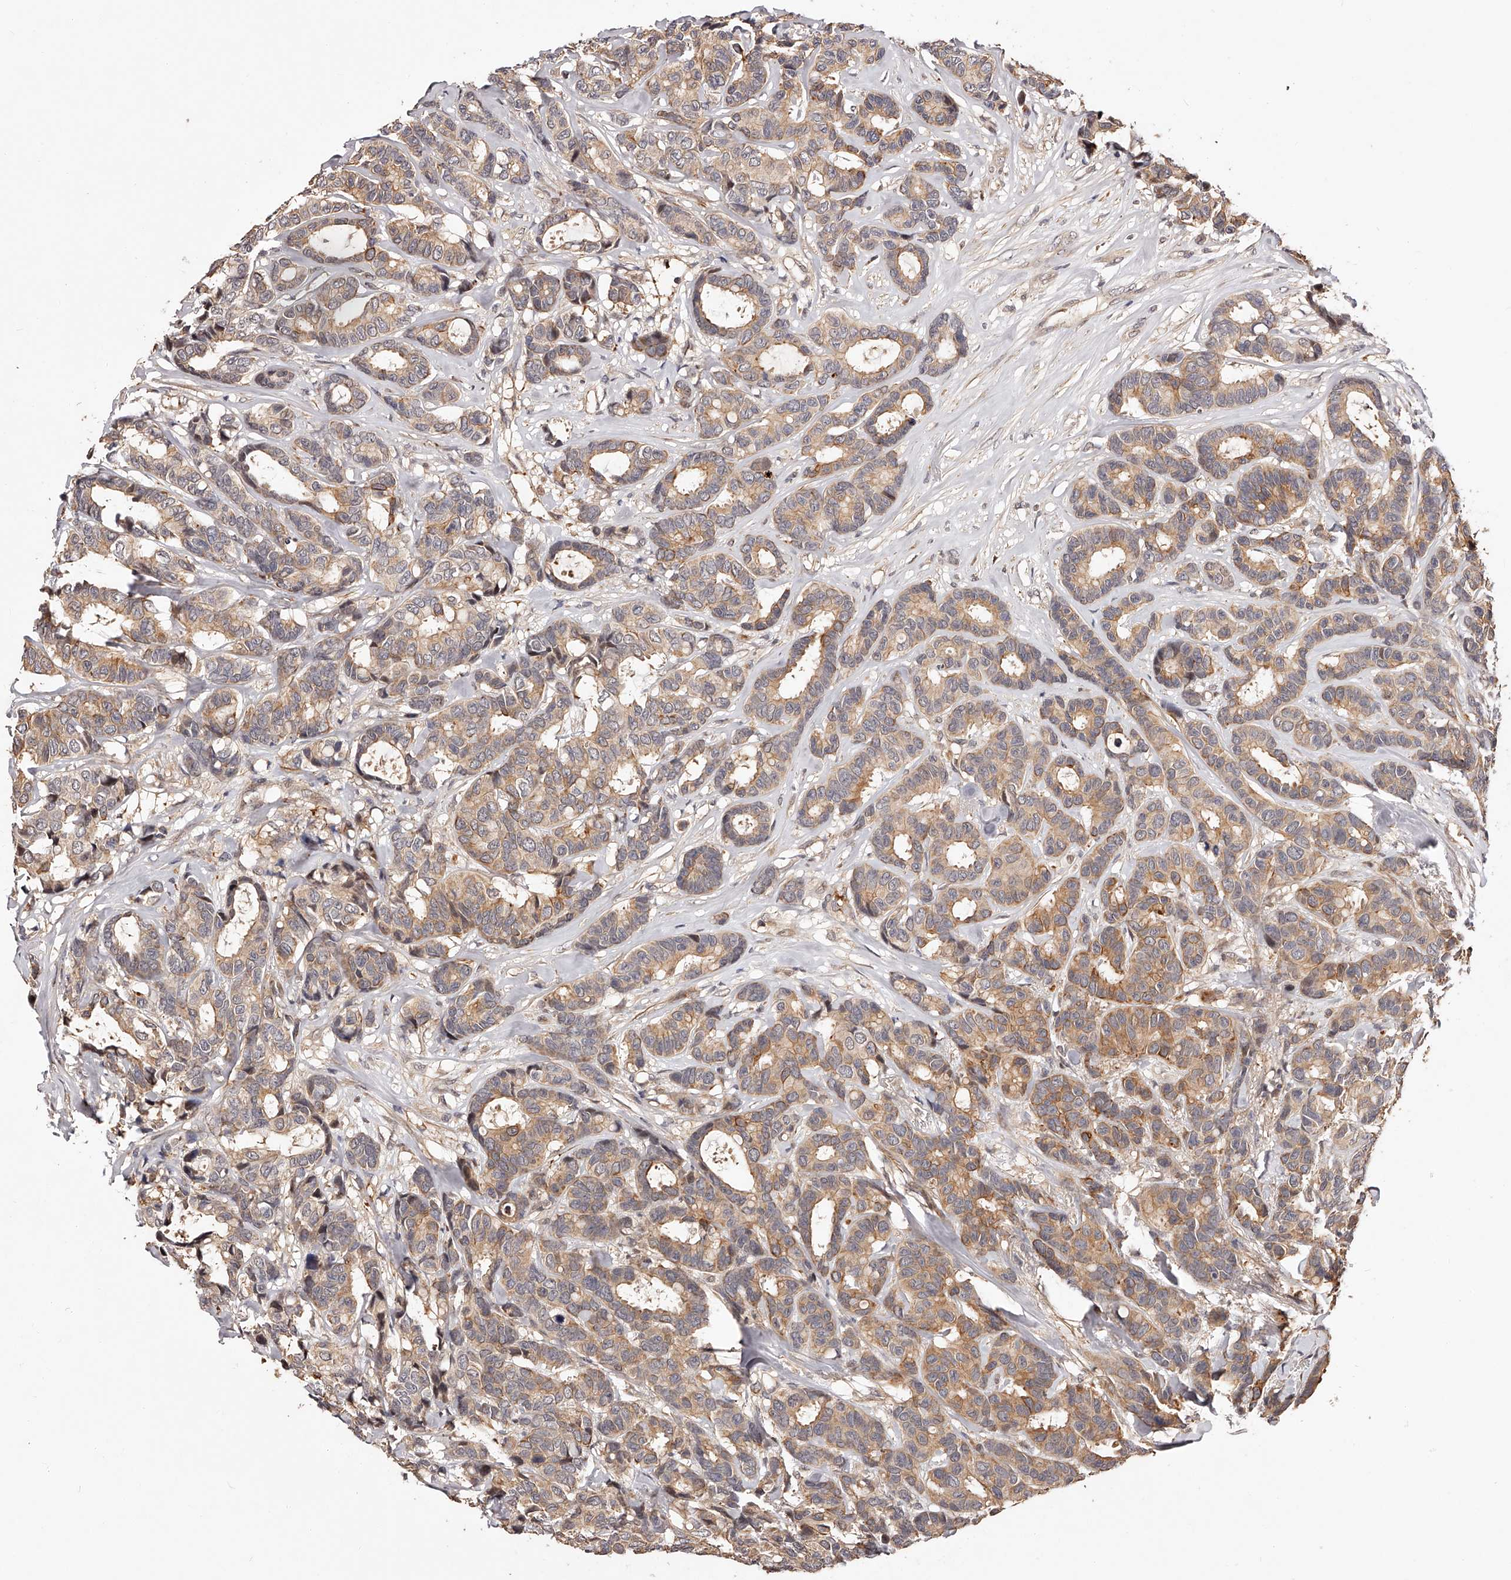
{"staining": {"intensity": "moderate", "quantity": "25%-75%", "location": "cytoplasmic/membranous"}, "tissue": "breast cancer", "cell_type": "Tumor cells", "image_type": "cancer", "snomed": [{"axis": "morphology", "description": "Duct carcinoma"}, {"axis": "topography", "description": "Breast"}], "caption": "The histopathology image shows a brown stain indicating the presence of a protein in the cytoplasmic/membranous of tumor cells in breast infiltrating ductal carcinoma.", "gene": "CUL7", "patient": {"sex": "female", "age": 87}}